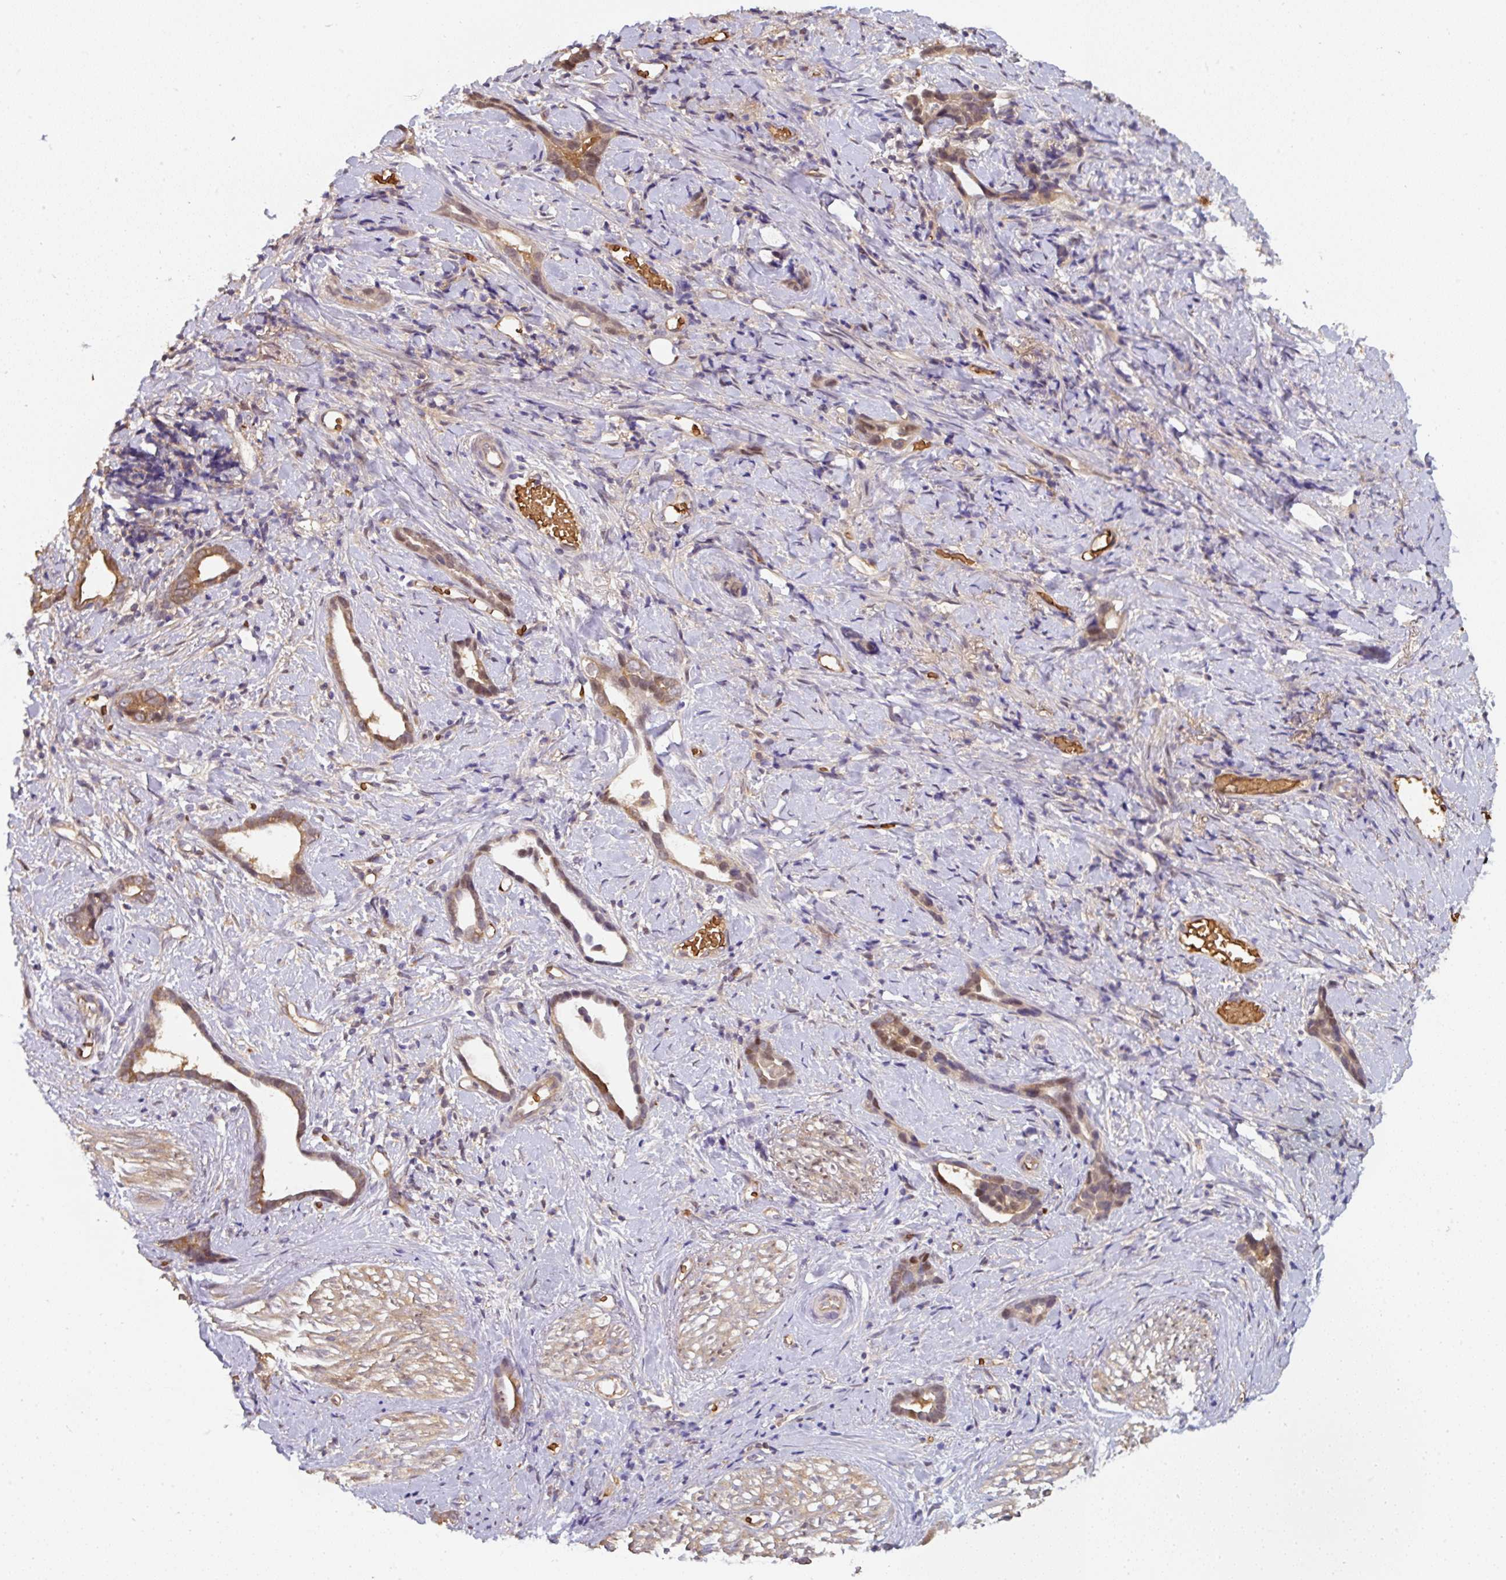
{"staining": {"intensity": "moderate", "quantity": ">75%", "location": "cytoplasmic/membranous"}, "tissue": "stomach cancer", "cell_type": "Tumor cells", "image_type": "cancer", "snomed": [{"axis": "morphology", "description": "Adenocarcinoma, NOS"}, {"axis": "topography", "description": "Stomach"}], "caption": "Stomach adenocarcinoma was stained to show a protein in brown. There is medium levels of moderate cytoplasmic/membranous positivity in approximately >75% of tumor cells.", "gene": "ST13", "patient": {"sex": "male", "age": 55}}